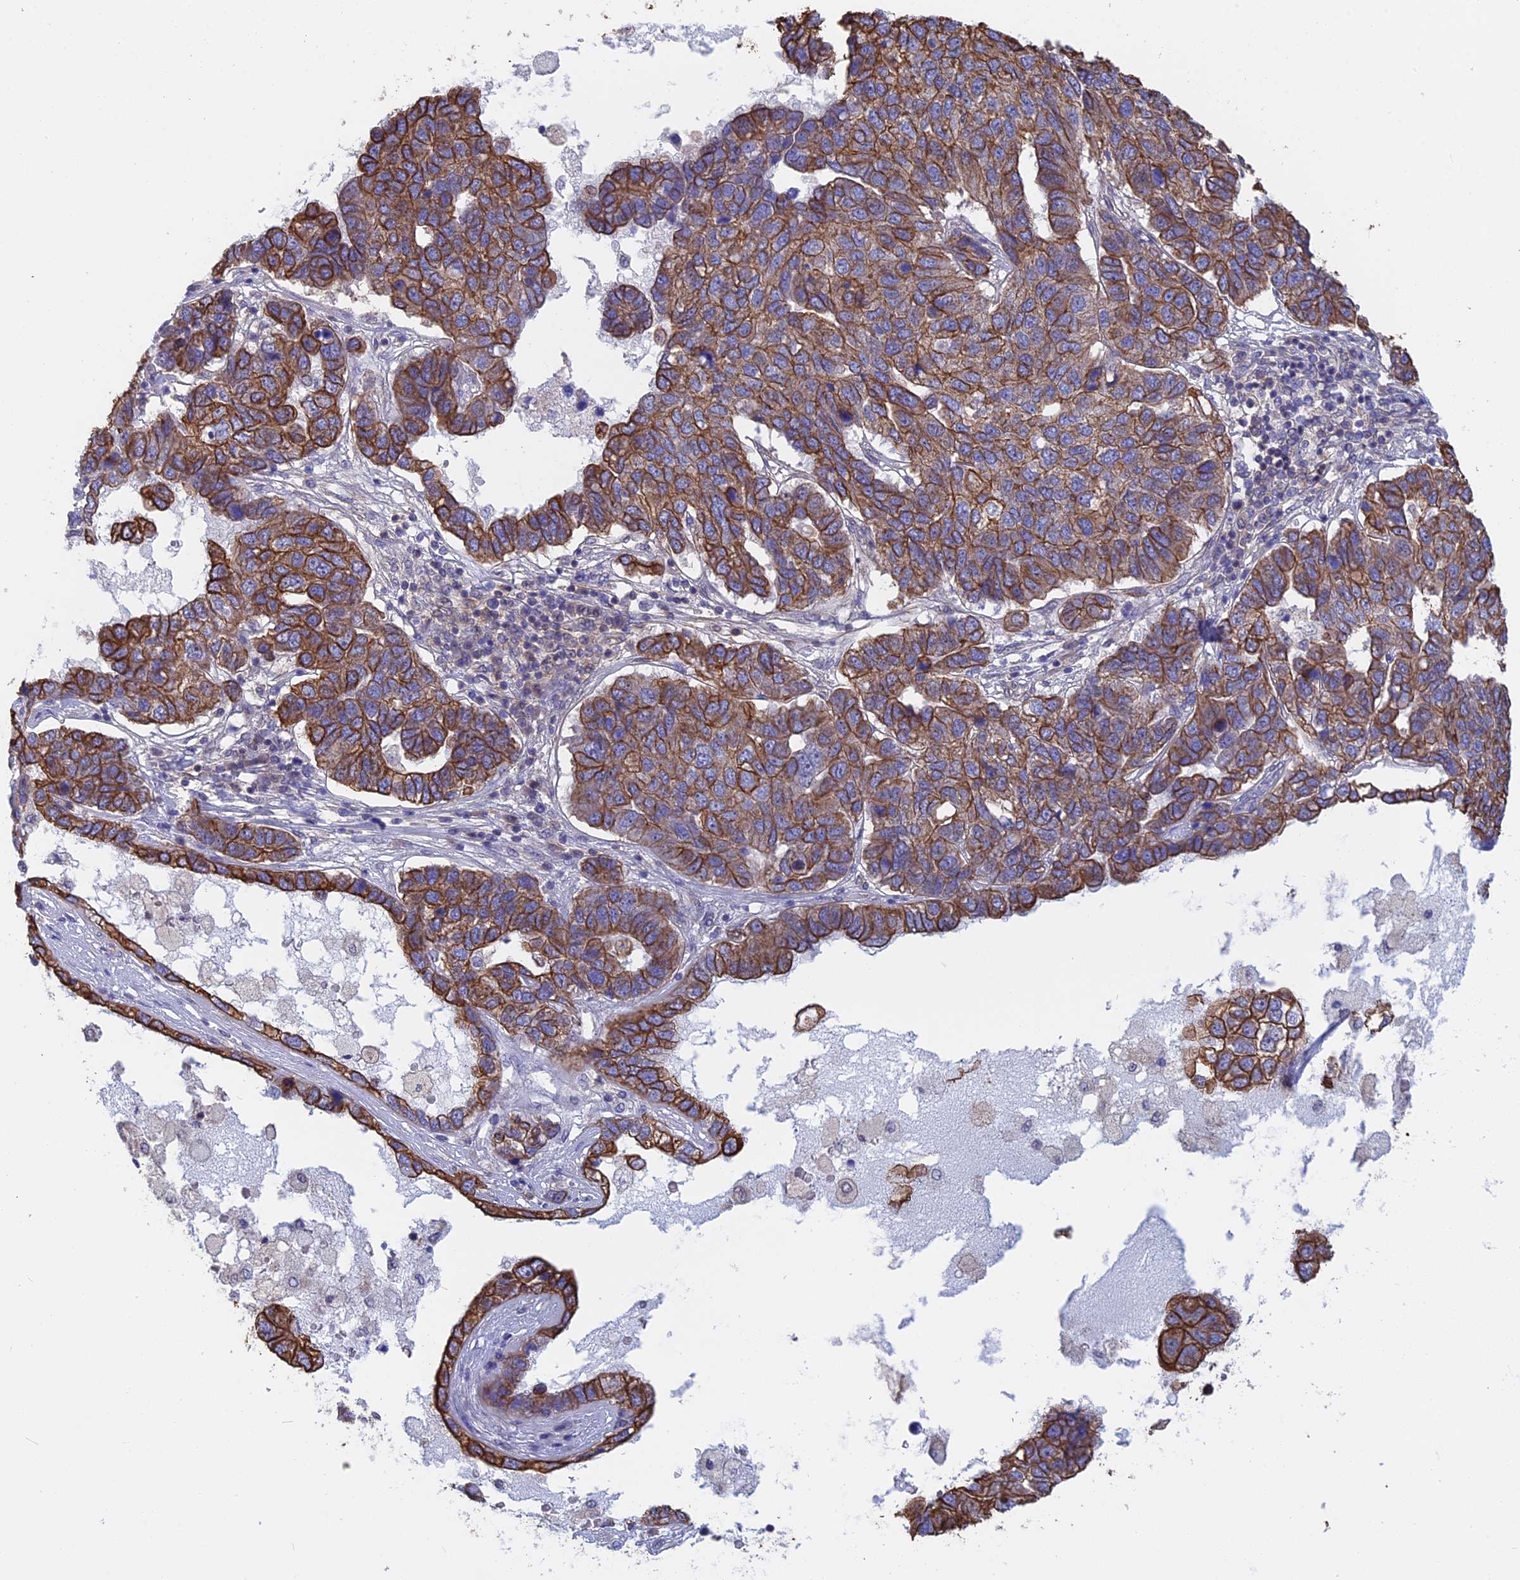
{"staining": {"intensity": "strong", "quantity": ">75%", "location": "cytoplasmic/membranous"}, "tissue": "pancreatic cancer", "cell_type": "Tumor cells", "image_type": "cancer", "snomed": [{"axis": "morphology", "description": "Adenocarcinoma, NOS"}, {"axis": "topography", "description": "Pancreas"}], "caption": "The immunohistochemical stain highlights strong cytoplasmic/membranous expression in tumor cells of adenocarcinoma (pancreatic) tissue.", "gene": "STUB1", "patient": {"sex": "female", "age": 61}}